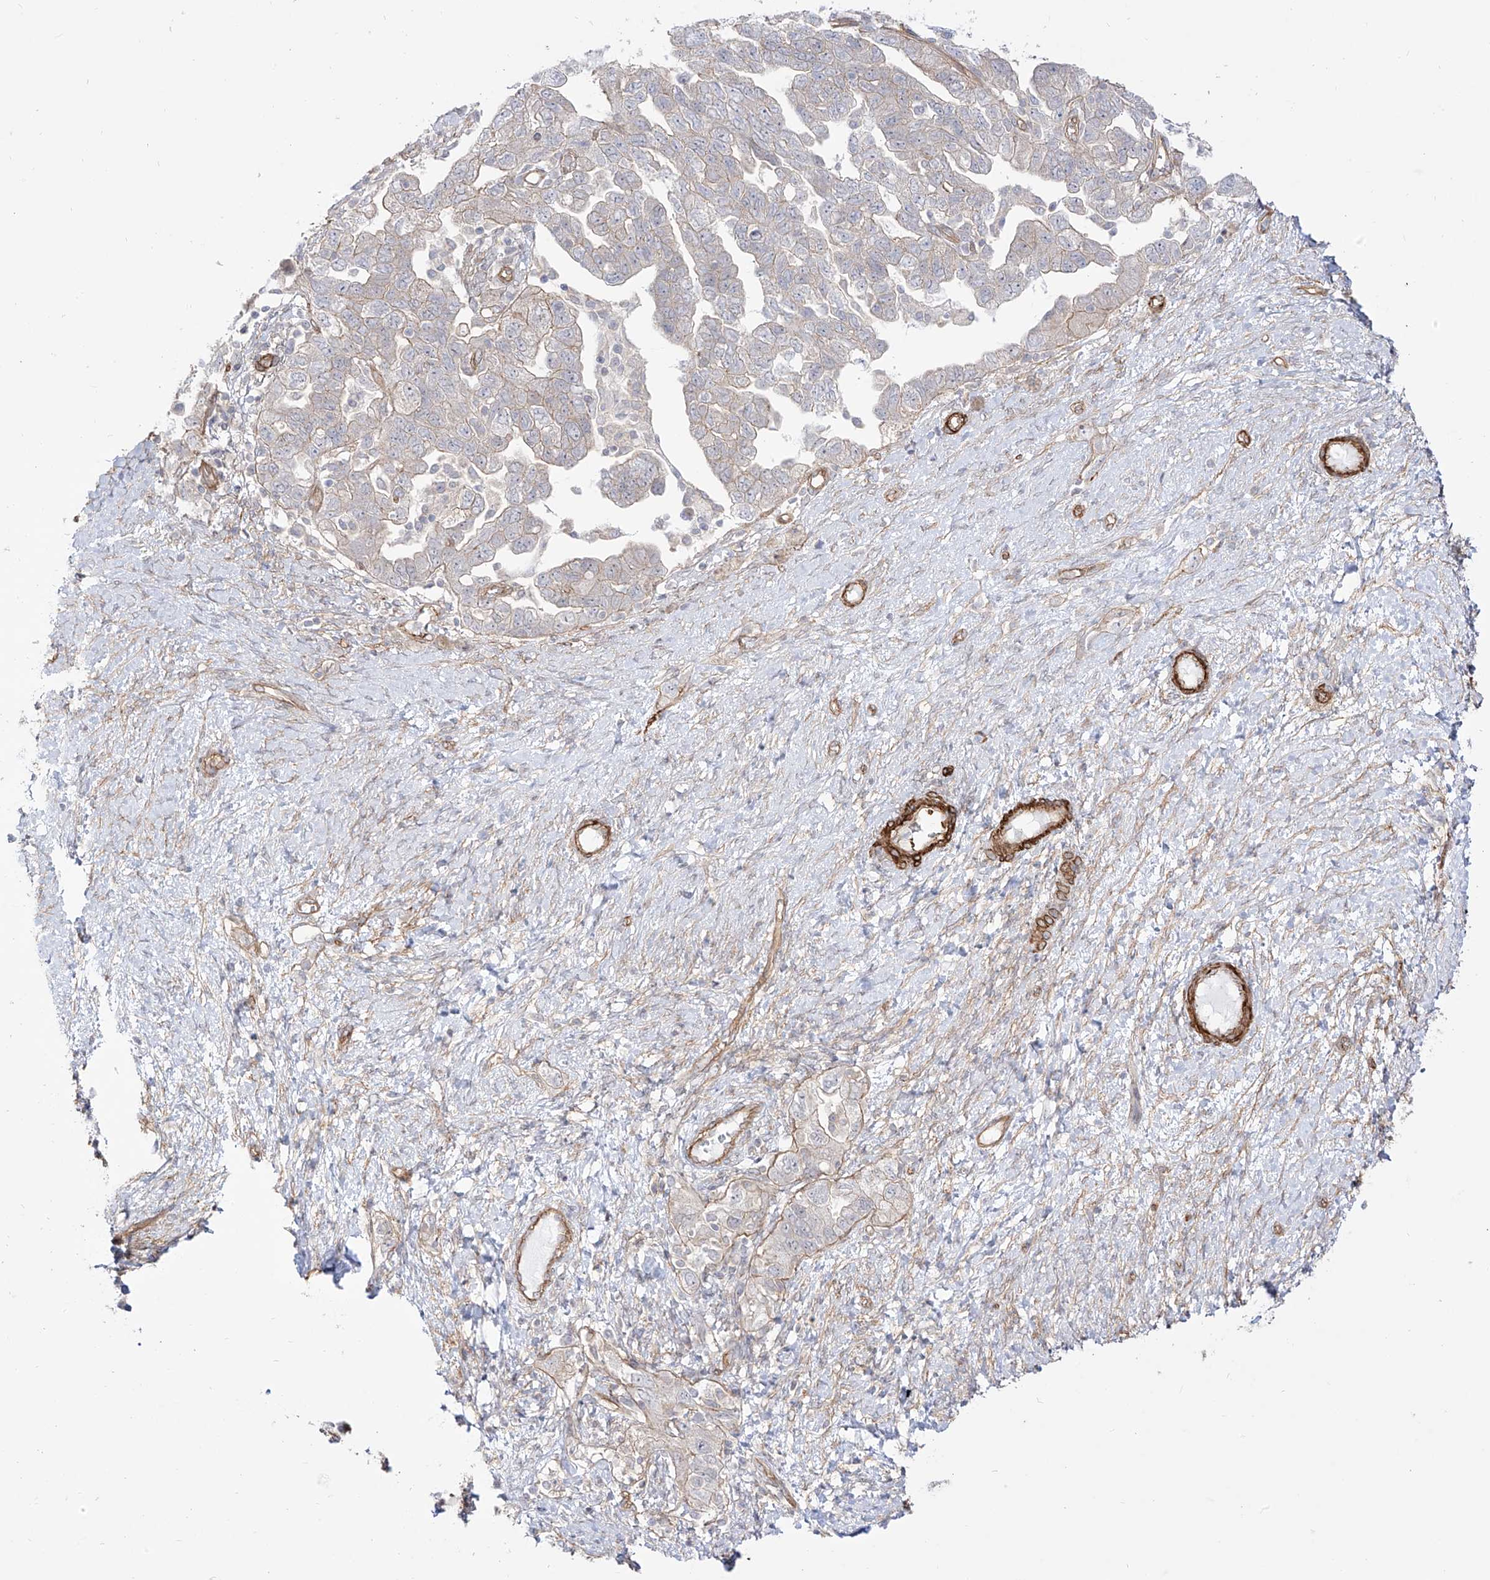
{"staining": {"intensity": "weak", "quantity": "<25%", "location": "cytoplasmic/membranous"}, "tissue": "ovarian cancer", "cell_type": "Tumor cells", "image_type": "cancer", "snomed": [{"axis": "morphology", "description": "Carcinoma, NOS"}, {"axis": "morphology", "description": "Cystadenocarcinoma, serous, NOS"}, {"axis": "topography", "description": "Ovary"}], "caption": "A high-resolution image shows immunohistochemistry staining of ovarian cancer (serous cystadenocarcinoma), which shows no significant positivity in tumor cells.", "gene": "ZNF180", "patient": {"sex": "female", "age": 69}}